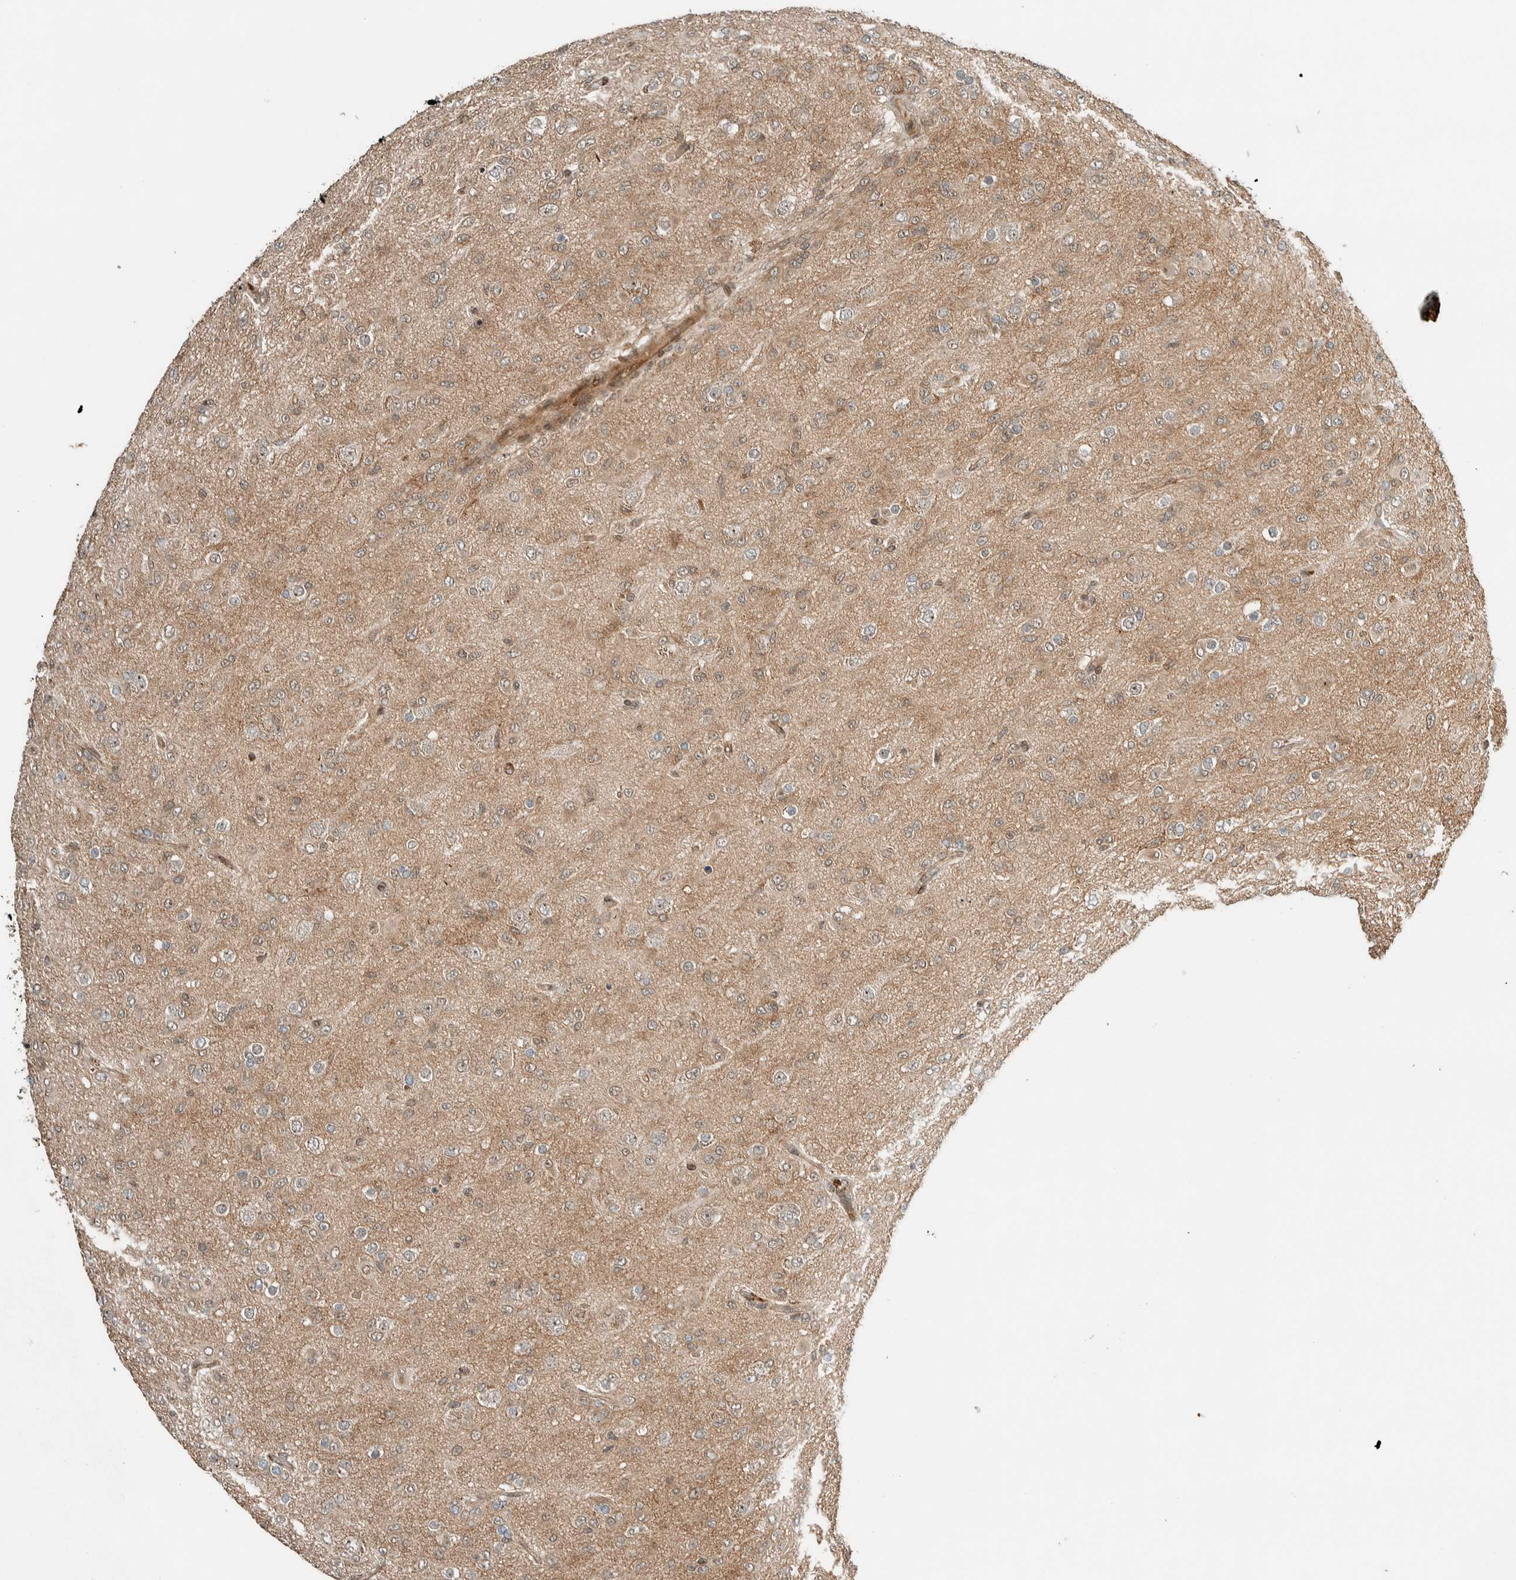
{"staining": {"intensity": "weak", "quantity": "25%-75%", "location": "cytoplasmic/membranous"}, "tissue": "glioma", "cell_type": "Tumor cells", "image_type": "cancer", "snomed": [{"axis": "morphology", "description": "Glioma, malignant, Low grade"}, {"axis": "topography", "description": "Brain"}], "caption": "Tumor cells show low levels of weak cytoplasmic/membranous staining in approximately 25%-75% of cells in malignant low-grade glioma. (DAB (3,3'-diaminobenzidine) = brown stain, brightfield microscopy at high magnification).", "gene": "STXBP4", "patient": {"sex": "male", "age": 65}}